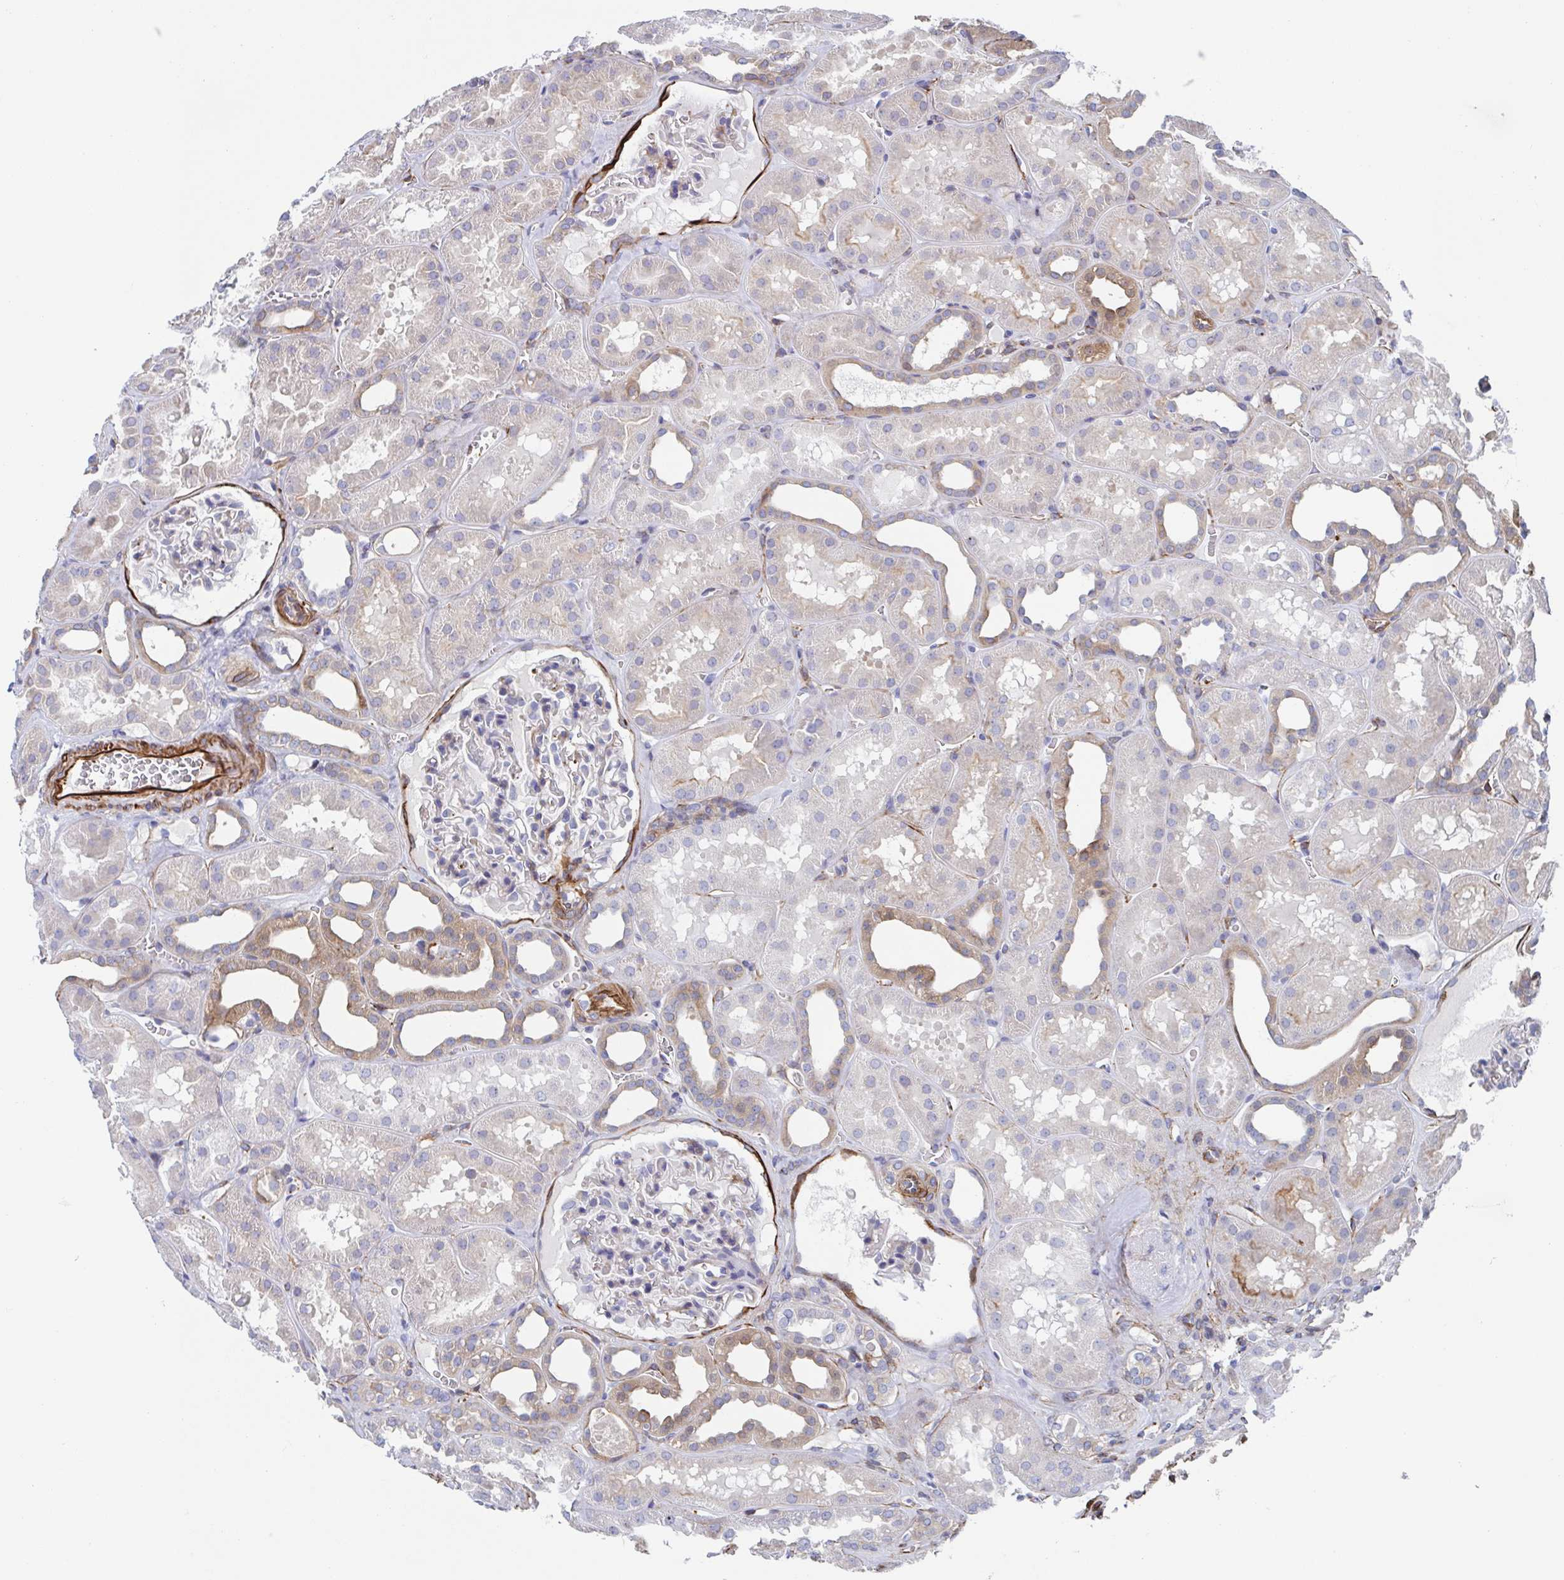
{"staining": {"intensity": "negative", "quantity": "none", "location": "none"}, "tissue": "kidney", "cell_type": "Cells in glomeruli", "image_type": "normal", "snomed": [{"axis": "morphology", "description": "Normal tissue, NOS"}, {"axis": "topography", "description": "Kidney"}], "caption": "Immunohistochemistry image of benign kidney: human kidney stained with DAB (3,3'-diaminobenzidine) demonstrates no significant protein expression in cells in glomeruli.", "gene": "KLC3", "patient": {"sex": "female", "age": 41}}